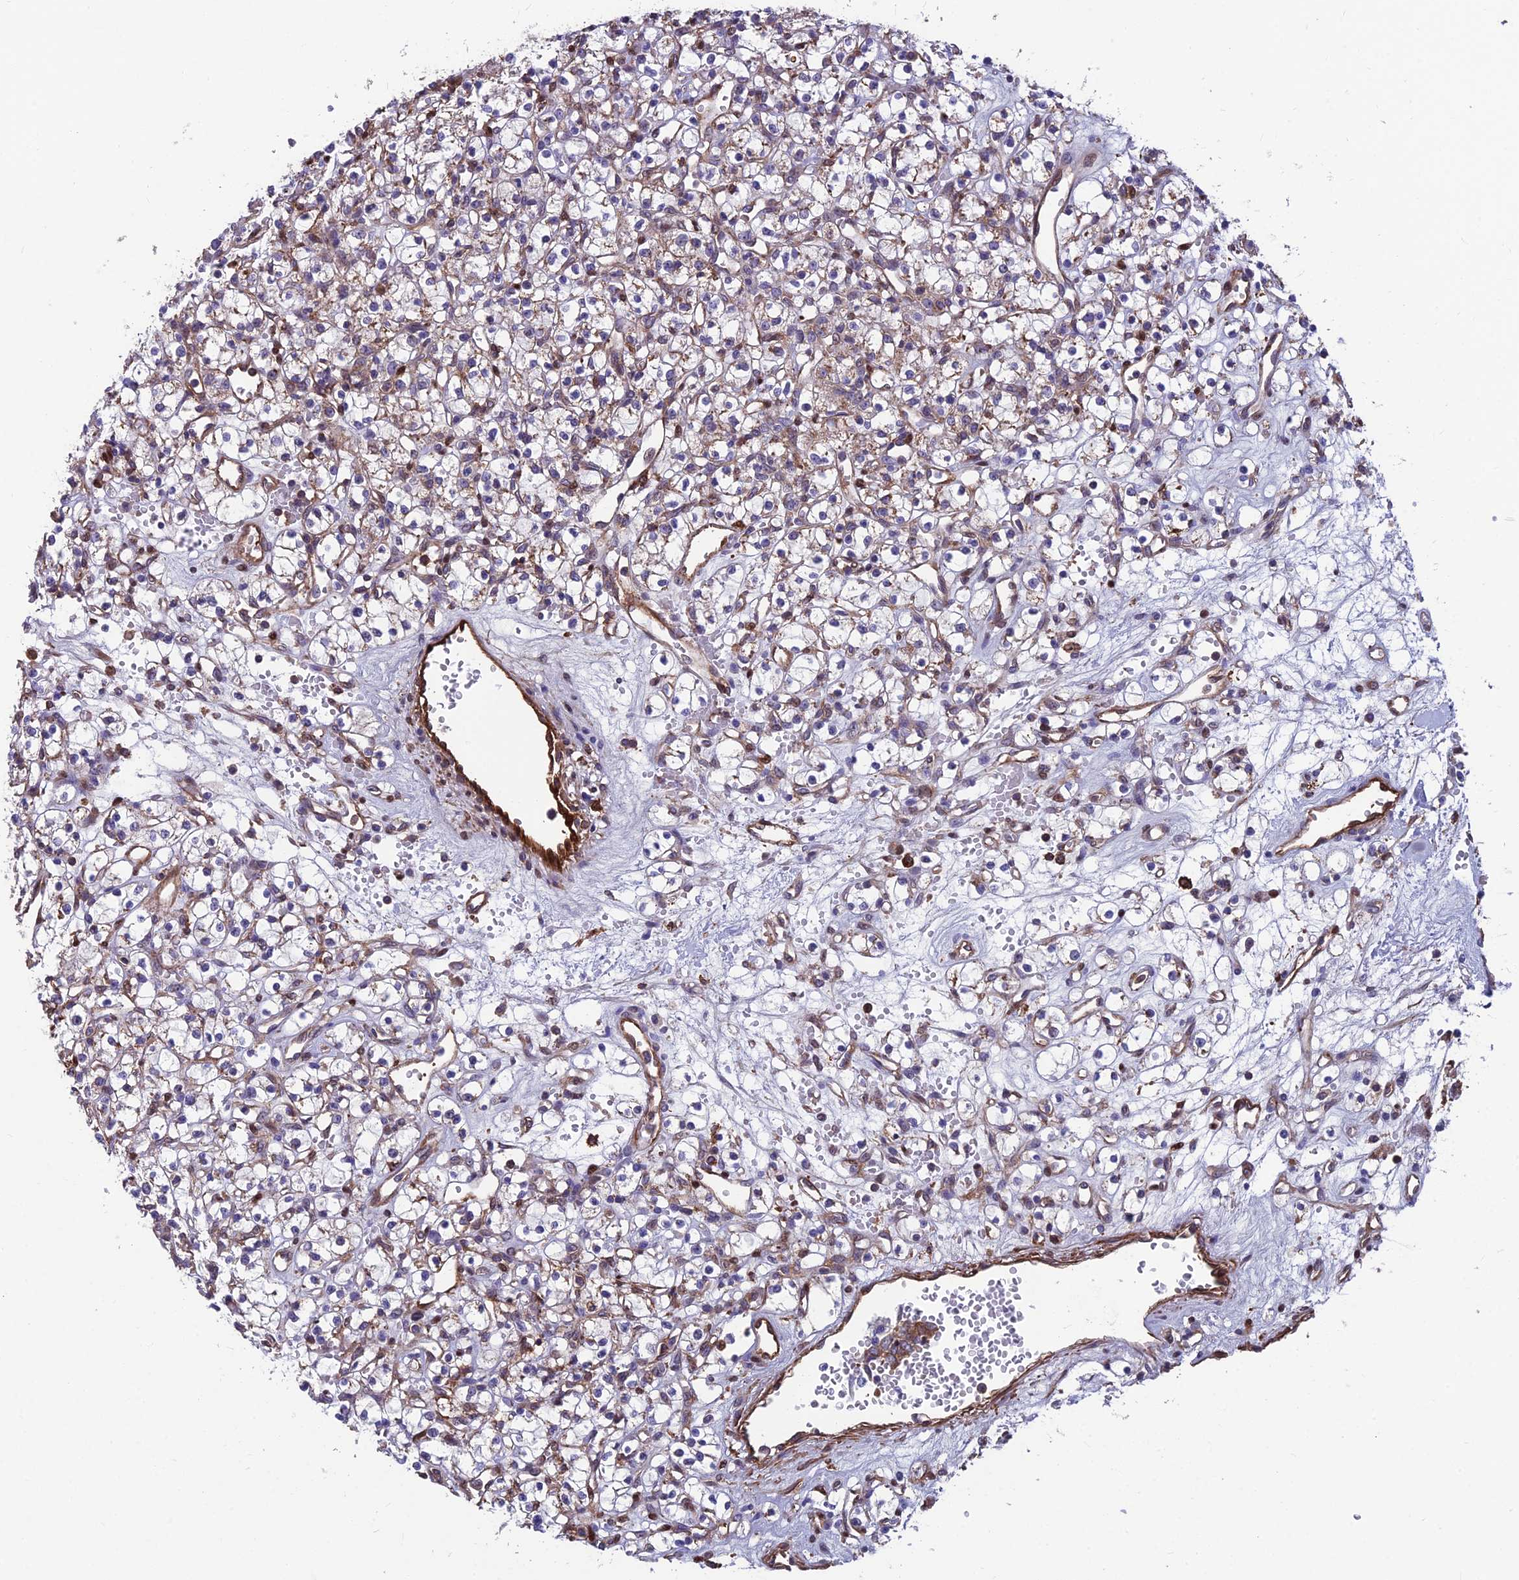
{"staining": {"intensity": "negative", "quantity": "none", "location": "none"}, "tissue": "renal cancer", "cell_type": "Tumor cells", "image_type": "cancer", "snomed": [{"axis": "morphology", "description": "Adenocarcinoma, NOS"}, {"axis": "topography", "description": "Kidney"}], "caption": "IHC histopathology image of renal cancer stained for a protein (brown), which displays no expression in tumor cells.", "gene": "RTN4RL1", "patient": {"sex": "female", "age": 59}}